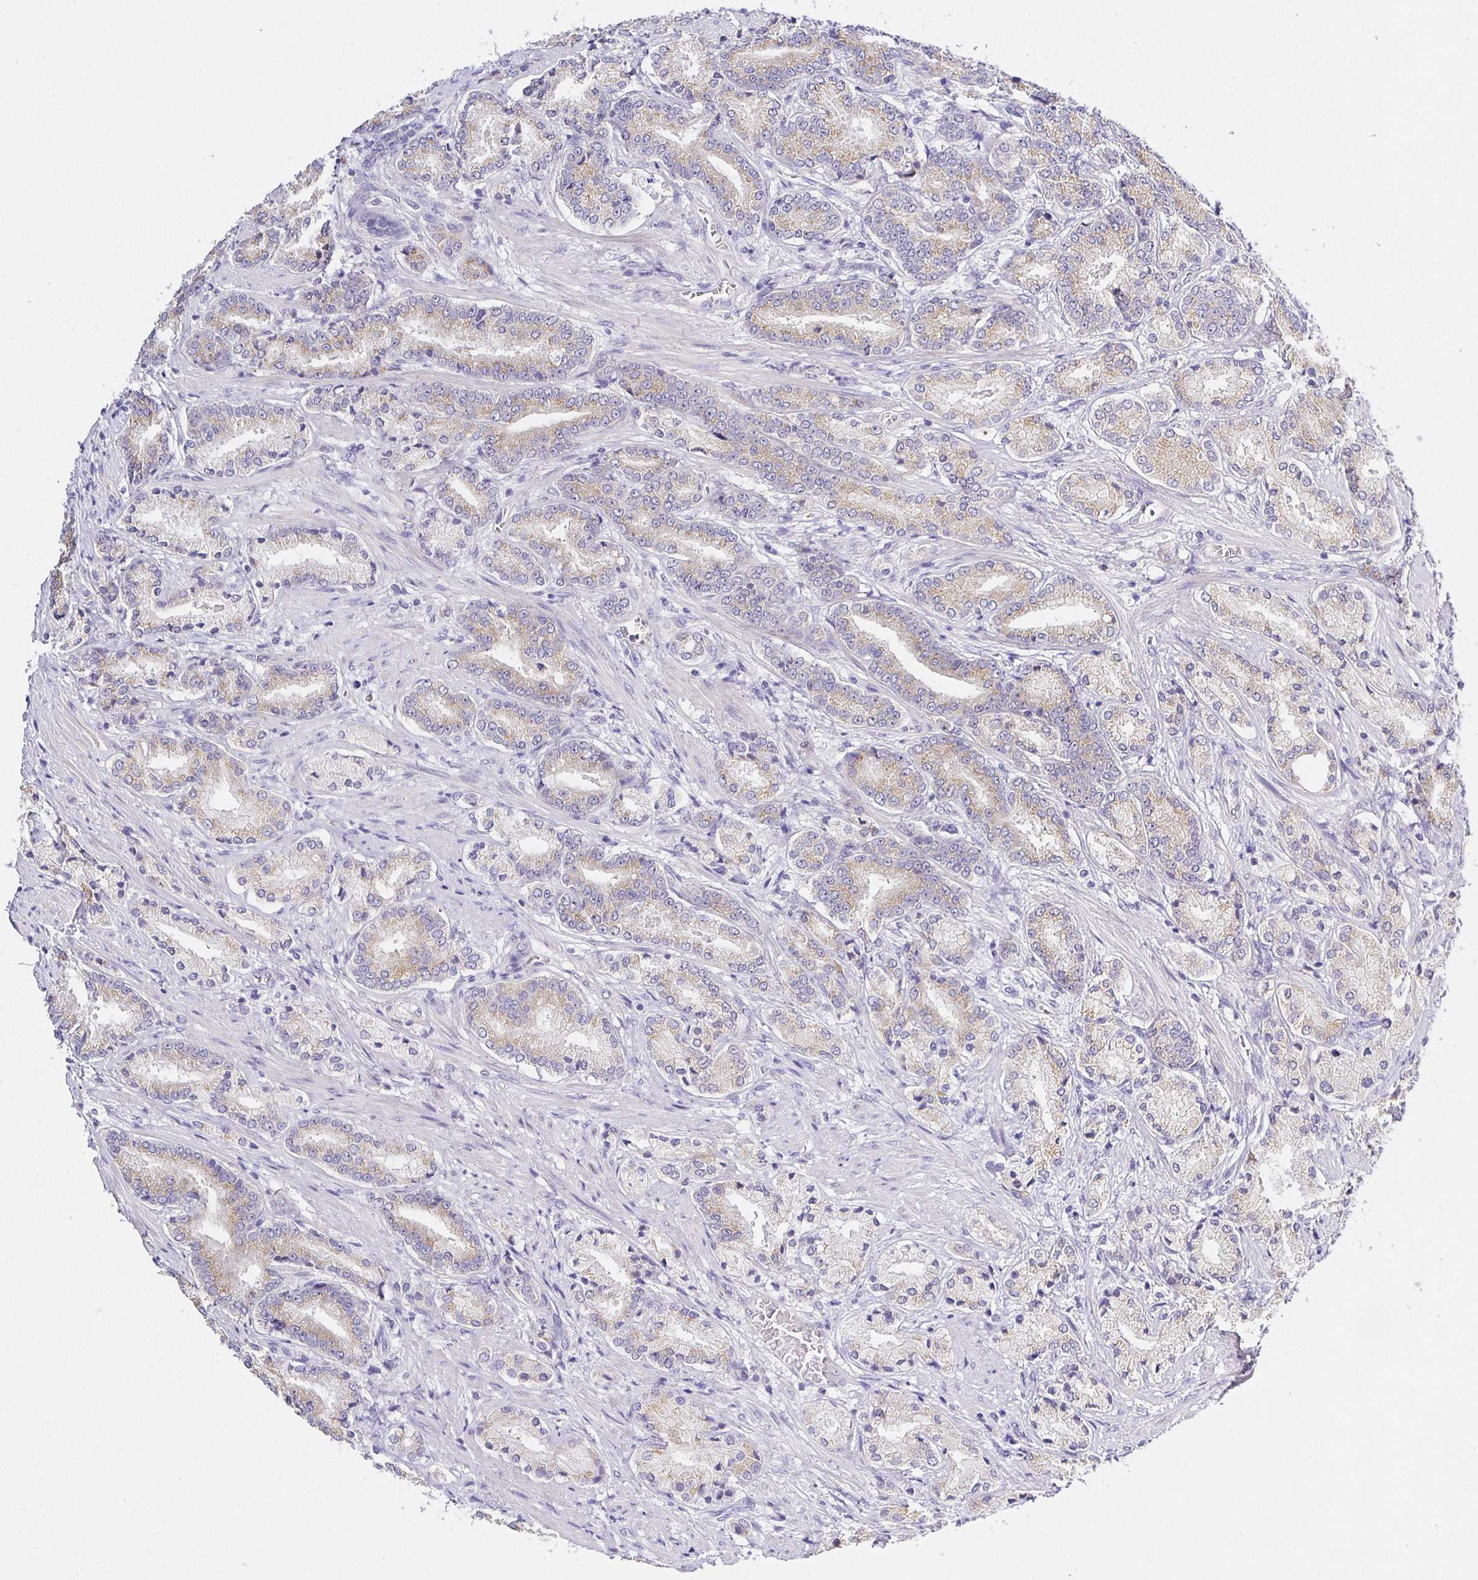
{"staining": {"intensity": "moderate", "quantity": ">75%", "location": "cytoplasmic/membranous"}, "tissue": "prostate cancer", "cell_type": "Tumor cells", "image_type": "cancer", "snomed": [{"axis": "morphology", "description": "Adenocarcinoma, High grade"}, {"axis": "topography", "description": "Prostate and seminal vesicle, NOS"}], "caption": "Protein positivity by immunohistochemistry (IHC) demonstrates moderate cytoplasmic/membranous expression in about >75% of tumor cells in adenocarcinoma (high-grade) (prostate).", "gene": "OPALIN", "patient": {"sex": "male", "age": 61}}